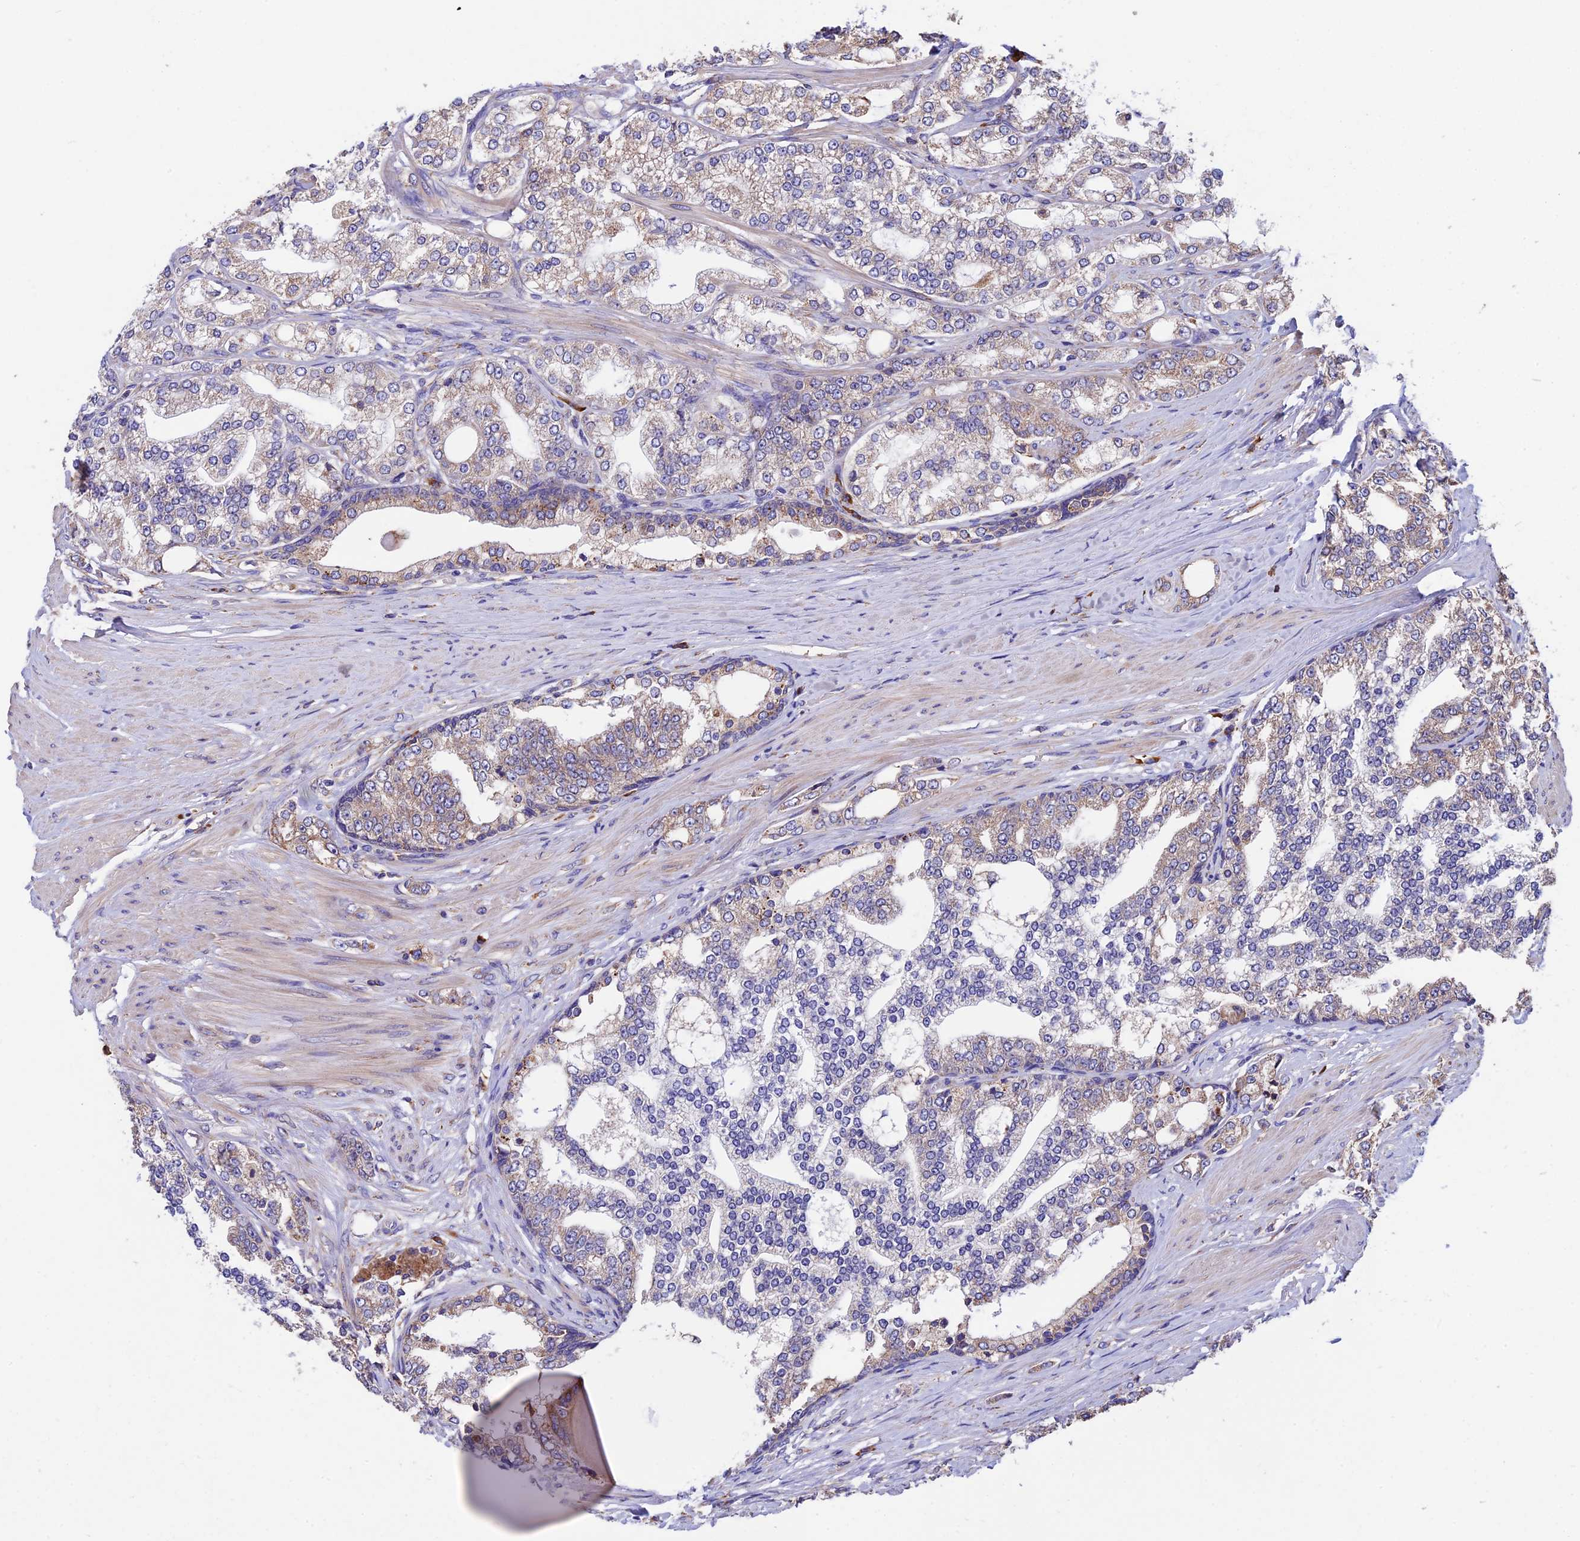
{"staining": {"intensity": "weak", "quantity": "<25%", "location": "cytoplasmic/membranous"}, "tissue": "prostate cancer", "cell_type": "Tumor cells", "image_type": "cancer", "snomed": [{"axis": "morphology", "description": "Adenocarcinoma, High grade"}, {"axis": "topography", "description": "Prostate"}], "caption": "Immunohistochemistry image of prostate high-grade adenocarcinoma stained for a protein (brown), which displays no positivity in tumor cells.", "gene": "BTBD3", "patient": {"sex": "male", "age": 64}}